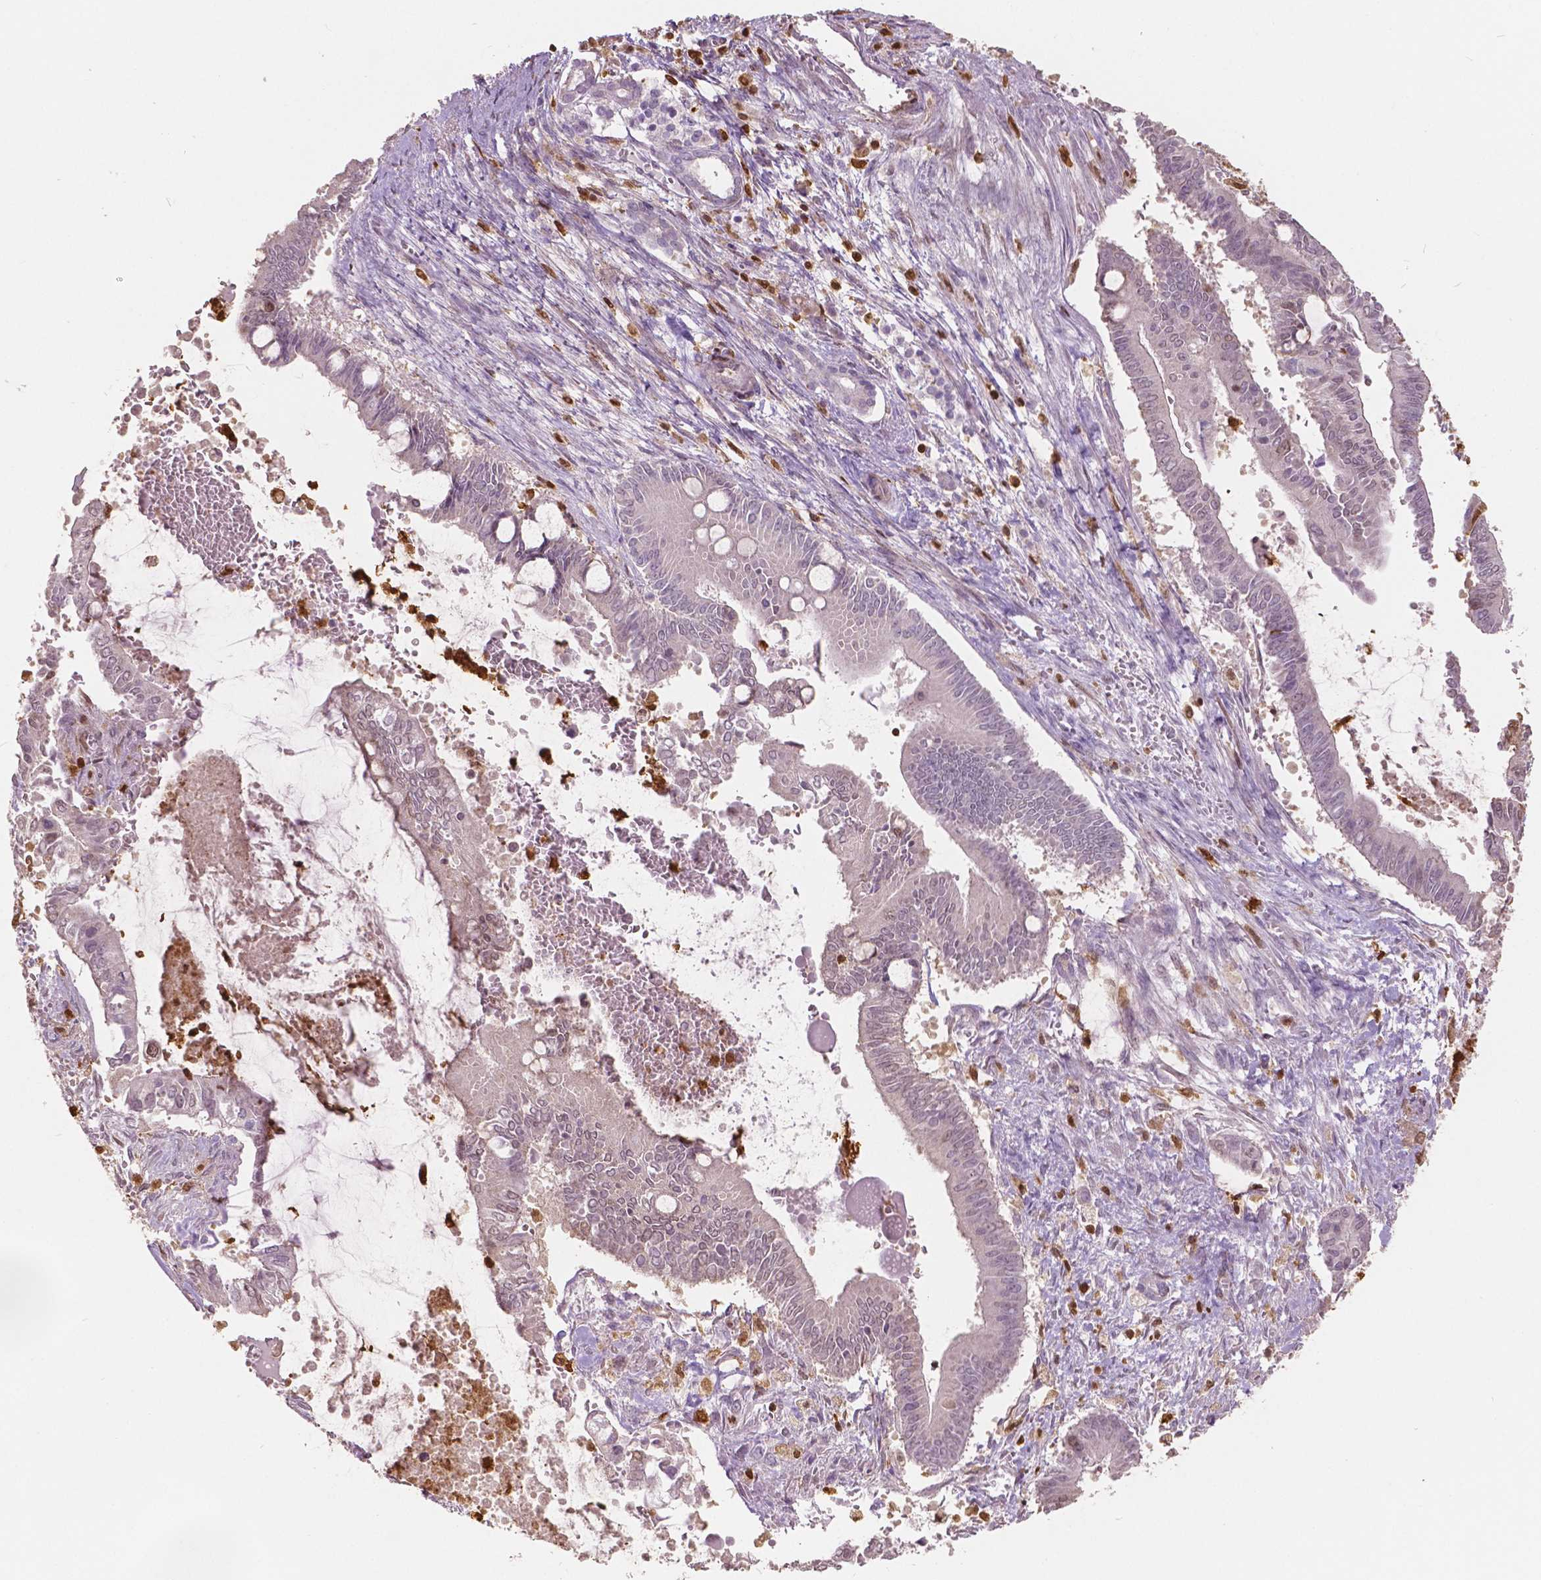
{"staining": {"intensity": "negative", "quantity": "none", "location": "none"}, "tissue": "pancreatic cancer", "cell_type": "Tumor cells", "image_type": "cancer", "snomed": [{"axis": "morphology", "description": "Adenocarcinoma, NOS"}, {"axis": "topography", "description": "Pancreas"}], "caption": "Protein analysis of pancreatic cancer reveals no significant staining in tumor cells.", "gene": "S100A4", "patient": {"sex": "male", "age": 68}}